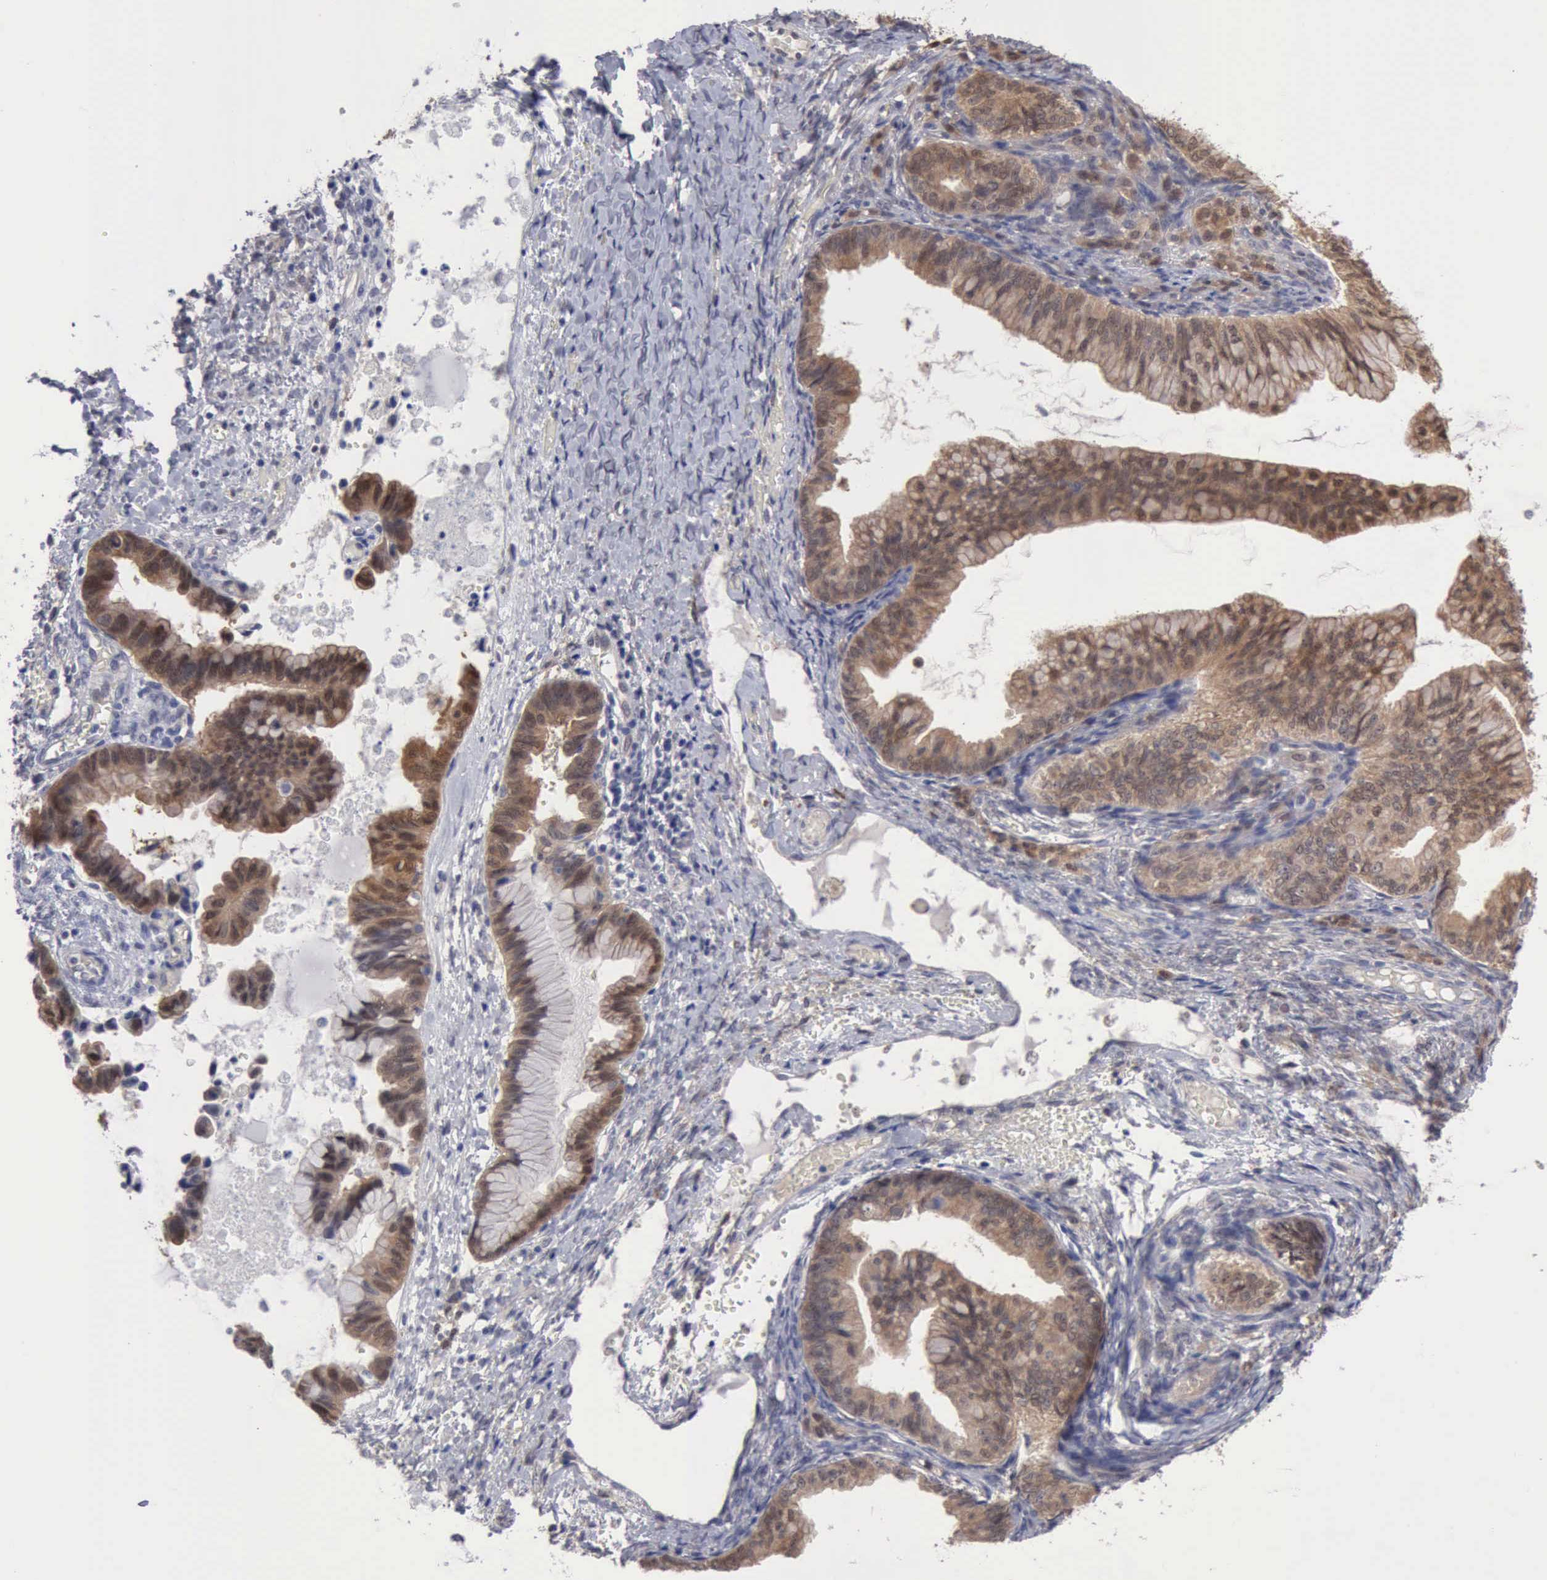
{"staining": {"intensity": "moderate", "quantity": ">75%", "location": "cytoplasmic/membranous,nuclear"}, "tissue": "ovarian cancer", "cell_type": "Tumor cells", "image_type": "cancer", "snomed": [{"axis": "morphology", "description": "Cystadenocarcinoma, mucinous, NOS"}, {"axis": "topography", "description": "Ovary"}], "caption": "IHC (DAB) staining of human ovarian cancer exhibits moderate cytoplasmic/membranous and nuclear protein positivity in about >75% of tumor cells.", "gene": "PTGR2", "patient": {"sex": "female", "age": 36}}